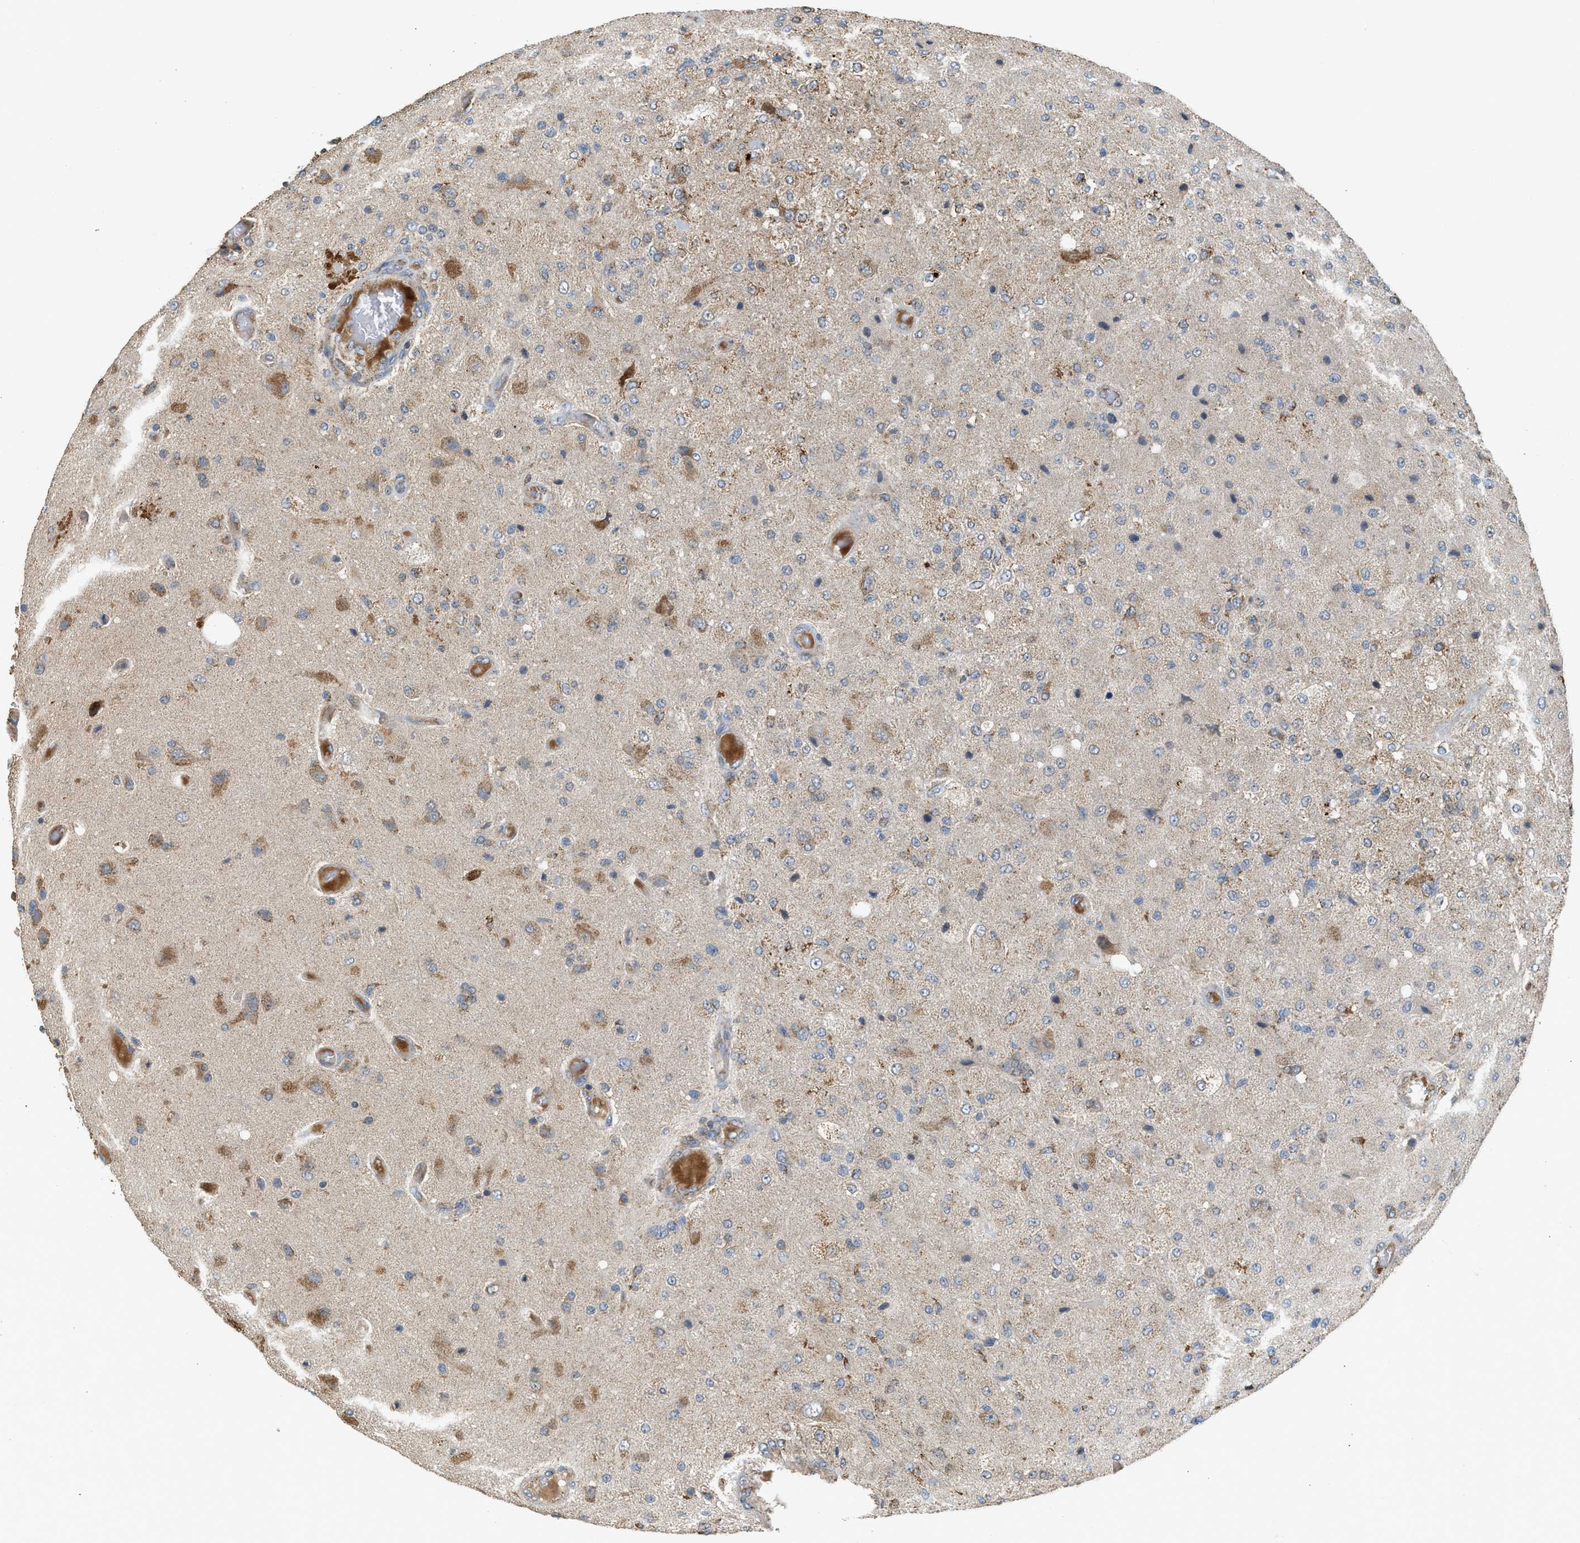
{"staining": {"intensity": "weak", "quantity": ">75%", "location": "cytoplasmic/membranous"}, "tissue": "glioma", "cell_type": "Tumor cells", "image_type": "cancer", "snomed": [{"axis": "morphology", "description": "Normal tissue, NOS"}, {"axis": "morphology", "description": "Glioma, malignant, High grade"}, {"axis": "topography", "description": "Cerebral cortex"}], "caption": "Tumor cells reveal low levels of weak cytoplasmic/membranous positivity in approximately >75% of cells in human high-grade glioma (malignant).", "gene": "STARD3", "patient": {"sex": "male", "age": 77}}